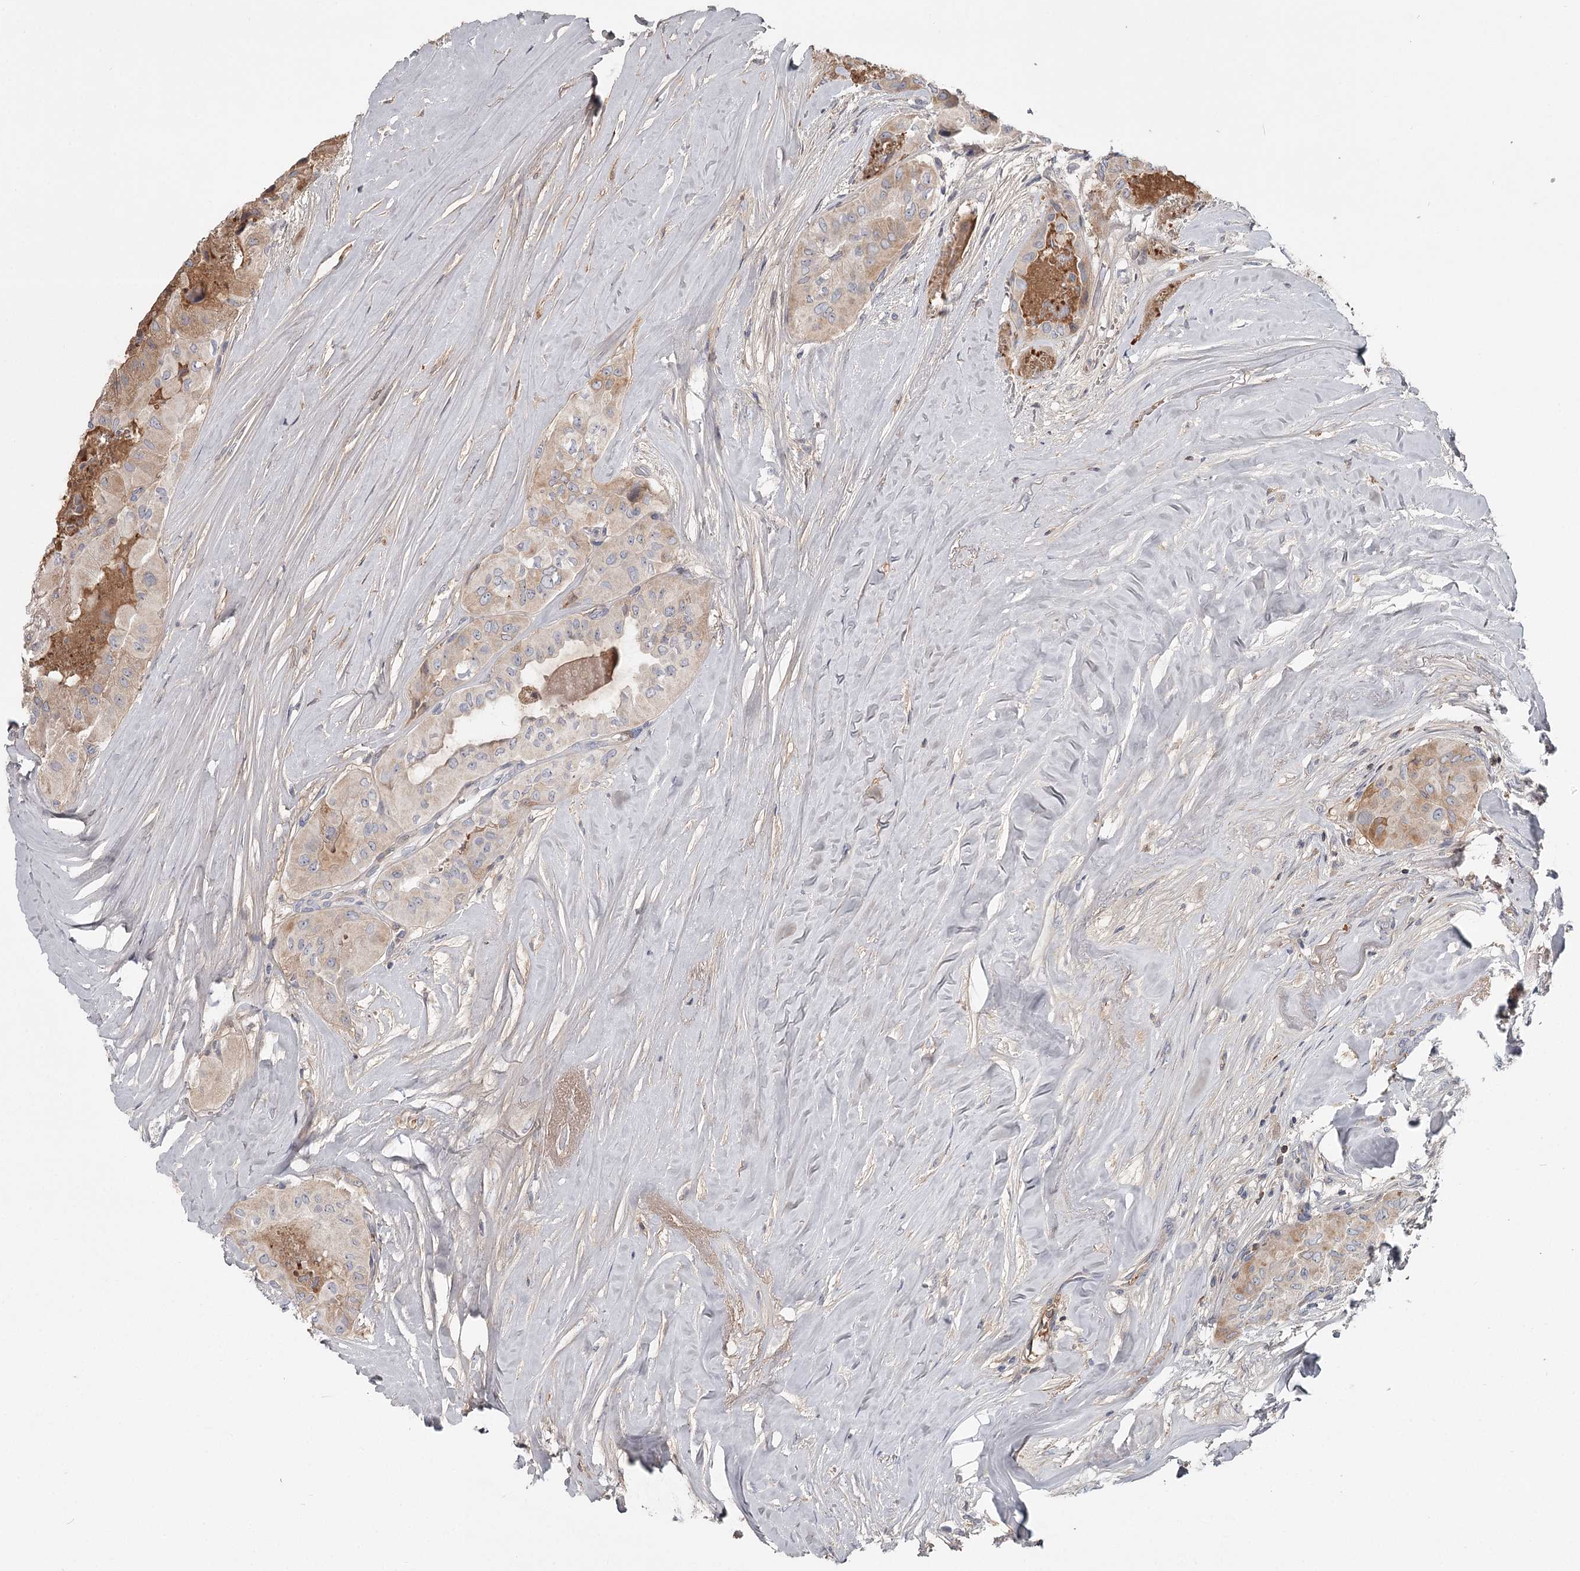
{"staining": {"intensity": "moderate", "quantity": "<25%", "location": "cytoplasmic/membranous"}, "tissue": "thyroid cancer", "cell_type": "Tumor cells", "image_type": "cancer", "snomed": [{"axis": "morphology", "description": "Papillary adenocarcinoma, NOS"}, {"axis": "topography", "description": "Thyroid gland"}], "caption": "Human papillary adenocarcinoma (thyroid) stained for a protein (brown) demonstrates moderate cytoplasmic/membranous positive expression in approximately <25% of tumor cells.", "gene": "DHRS9", "patient": {"sex": "female", "age": 59}}